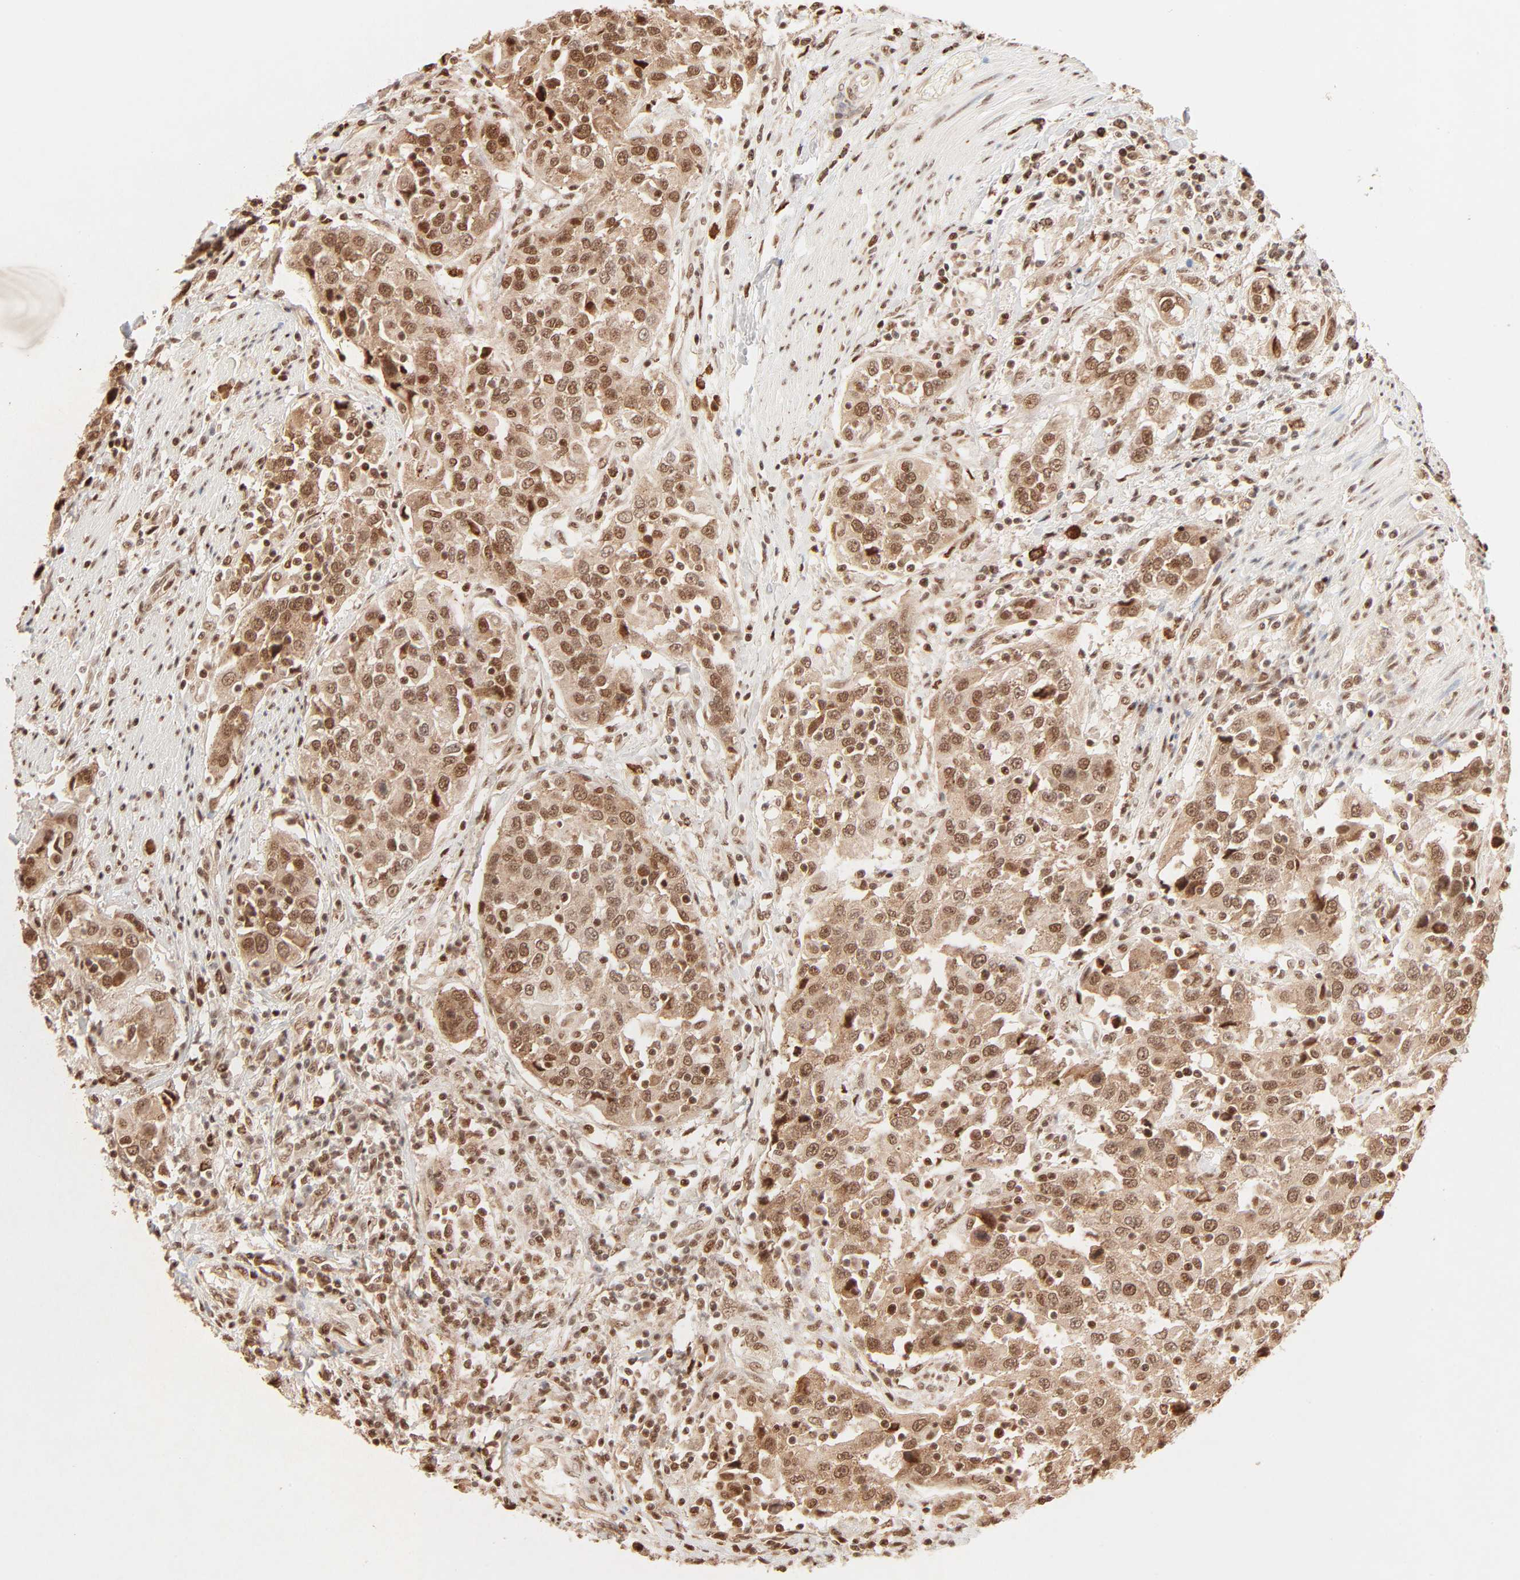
{"staining": {"intensity": "strong", "quantity": ">75%", "location": "cytoplasmic/membranous,nuclear"}, "tissue": "urothelial cancer", "cell_type": "Tumor cells", "image_type": "cancer", "snomed": [{"axis": "morphology", "description": "Urothelial carcinoma, High grade"}, {"axis": "topography", "description": "Urinary bladder"}], "caption": "High-grade urothelial carcinoma stained for a protein (brown) demonstrates strong cytoplasmic/membranous and nuclear positive expression in about >75% of tumor cells.", "gene": "FAM50A", "patient": {"sex": "female", "age": 80}}